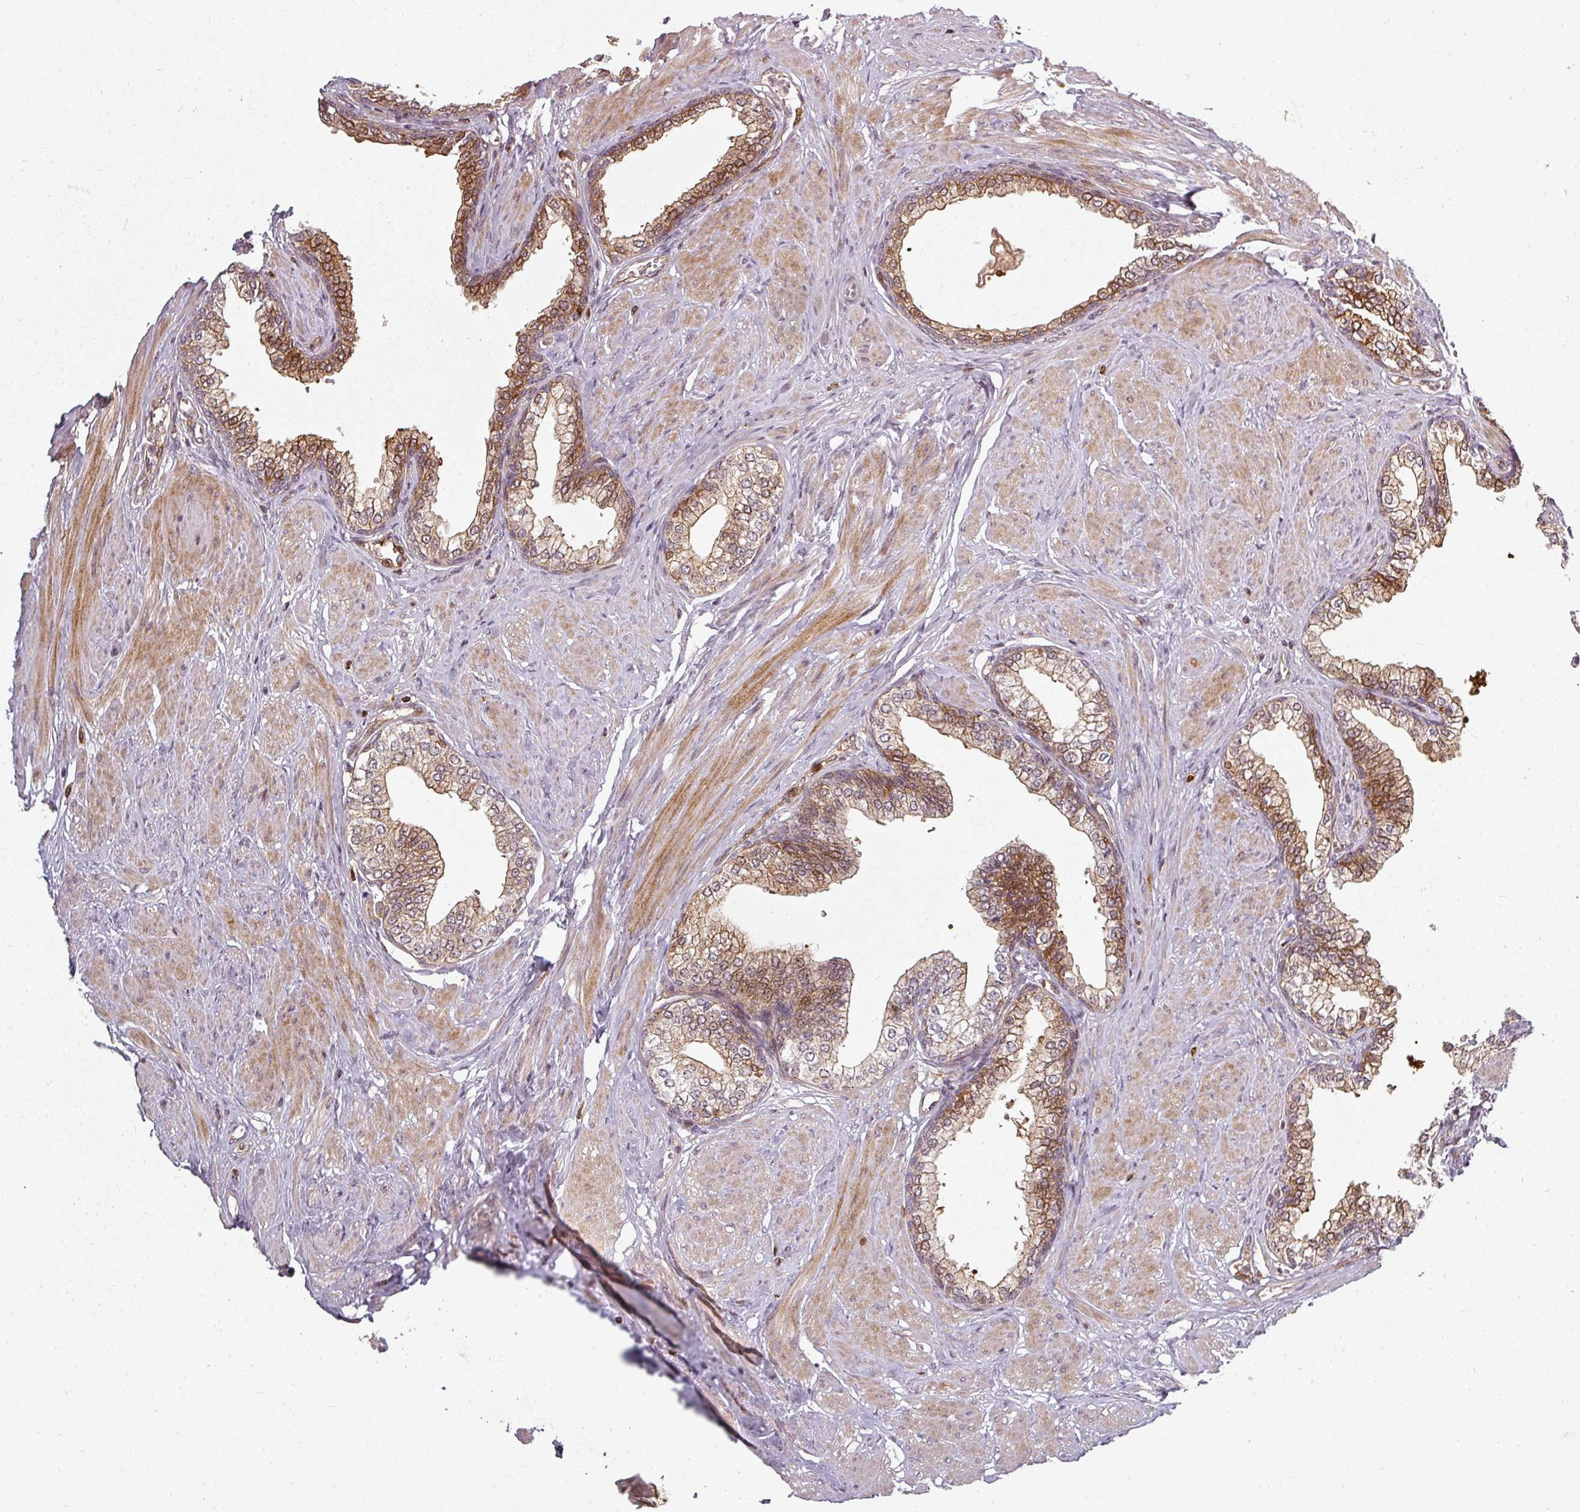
{"staining": {"intensity": "moderate", "quantity": ">75%", "location": "cytoplasmic/membranous"}, "tissue": "prostate", "cell_type": "Glandular cells", "image_type": "normal", "snomed": [{"axis": "morphology", "description": "Normal tissue, NOS"}, {"axis": "morphology", "description": "Urothelial carcinoma, Low grade"}, {"axis": "topography", "description": "Urinary bladder"}, {"axis": "topography", "description": "Prostate"}], "caption": "The micrograph shows staining of benign prostate, revealing moderate cytoplasmic/membranous protein positivity (brown color) within glandular cells.", "gene": "CLIC1", "patient": {"sex": "male", "age": 60}}